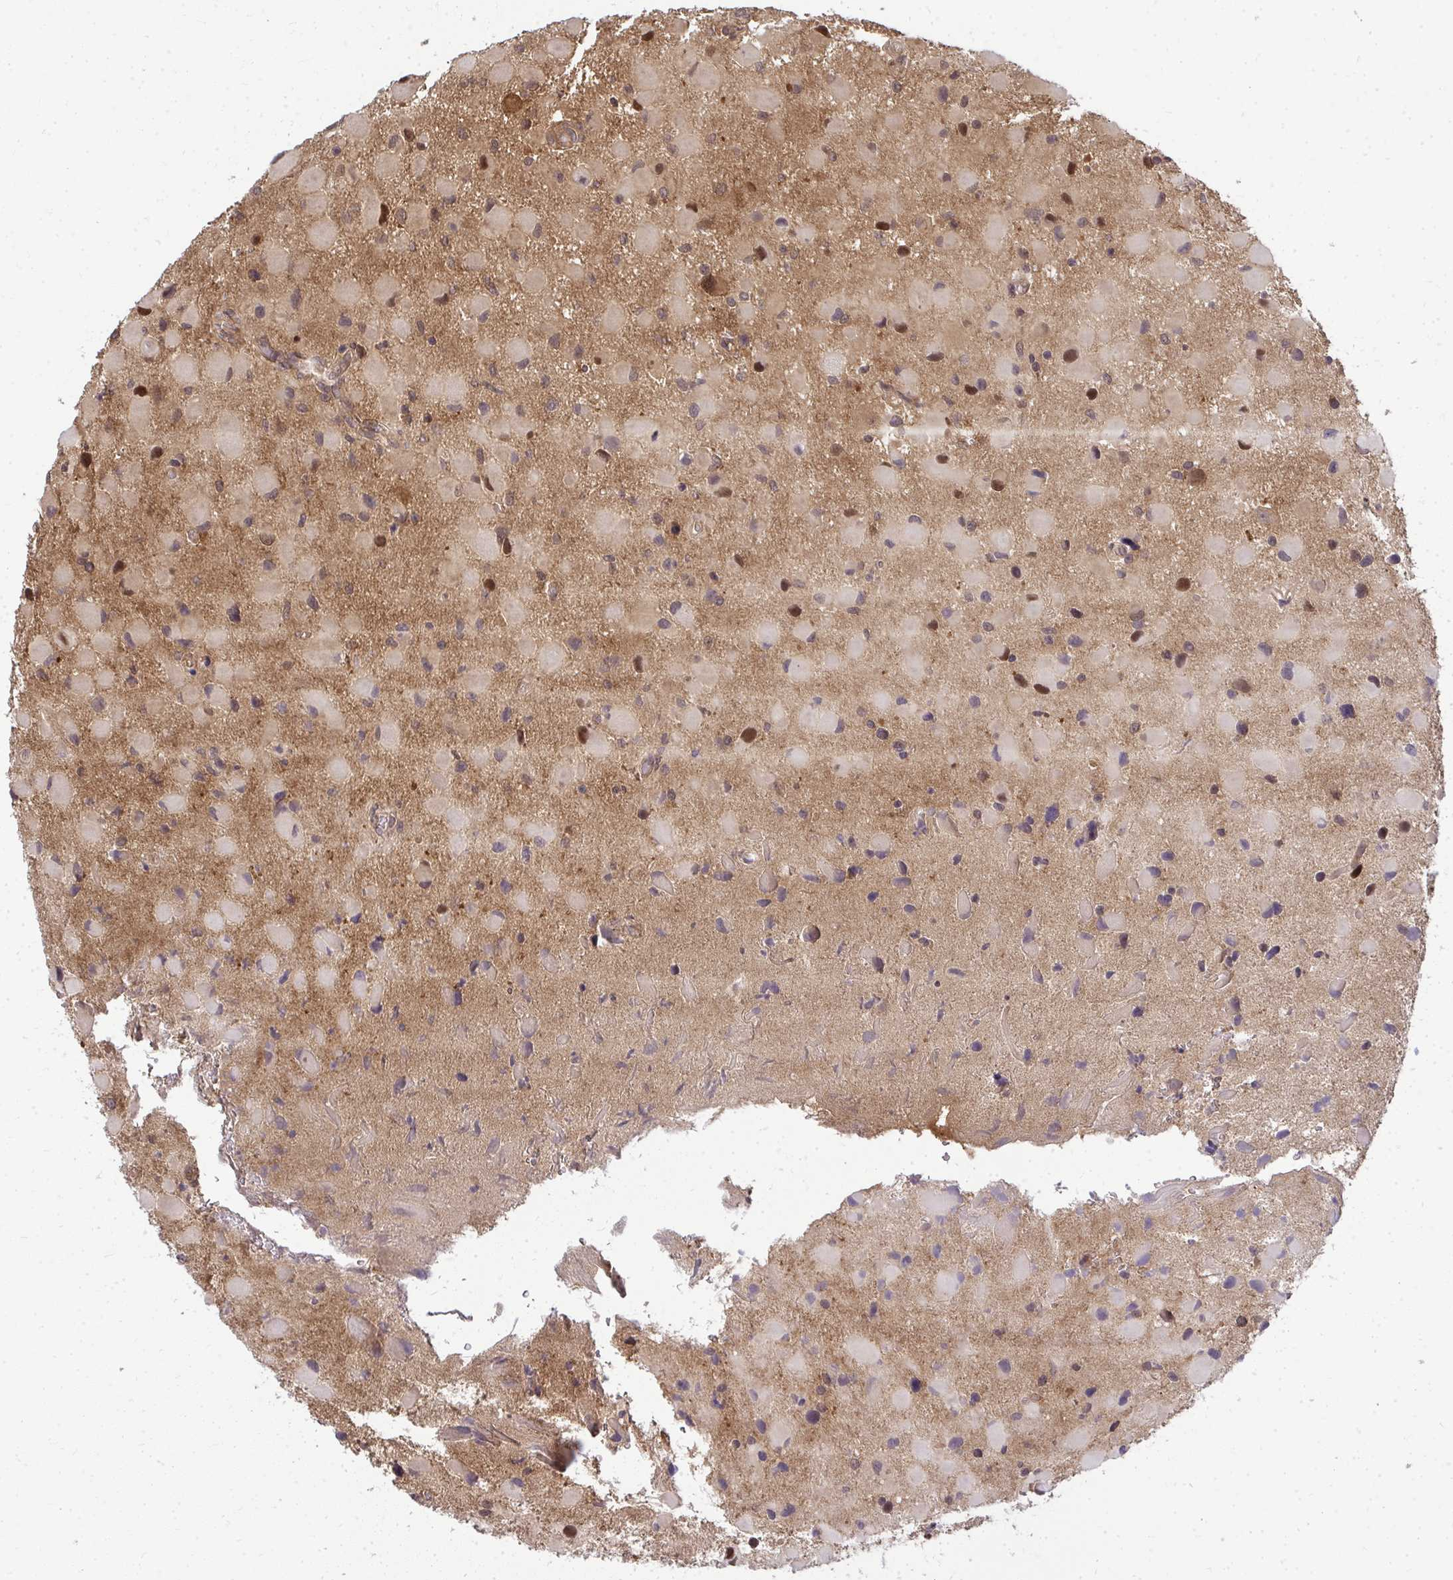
{"staining": {"intensity": "moderate", "quantity": "25%-75%", "location": "cytoplasmic/membranous,nuclear"}, "tissue": "glioma", "cell_type": "Tumor cells", "image_type": "cancer", "snomed": [{"axis": "morphology", "description": "Glioma, malignant, Low grade"}, {"axis": "topography", "description": "Brain"}], "caption": "An immunohistochemistry (IHC) histopathology image of neoplastic tissue is shown. Protein staining in brown labels moderate cytoplasmic/membranous and nuclear positivity in glioma within tumor cells. (brown staining indicates protein expression, while blue staining denotes nuclei).", "gene": "HDHD2", "patient": {"sex": "female", "age": 32}}